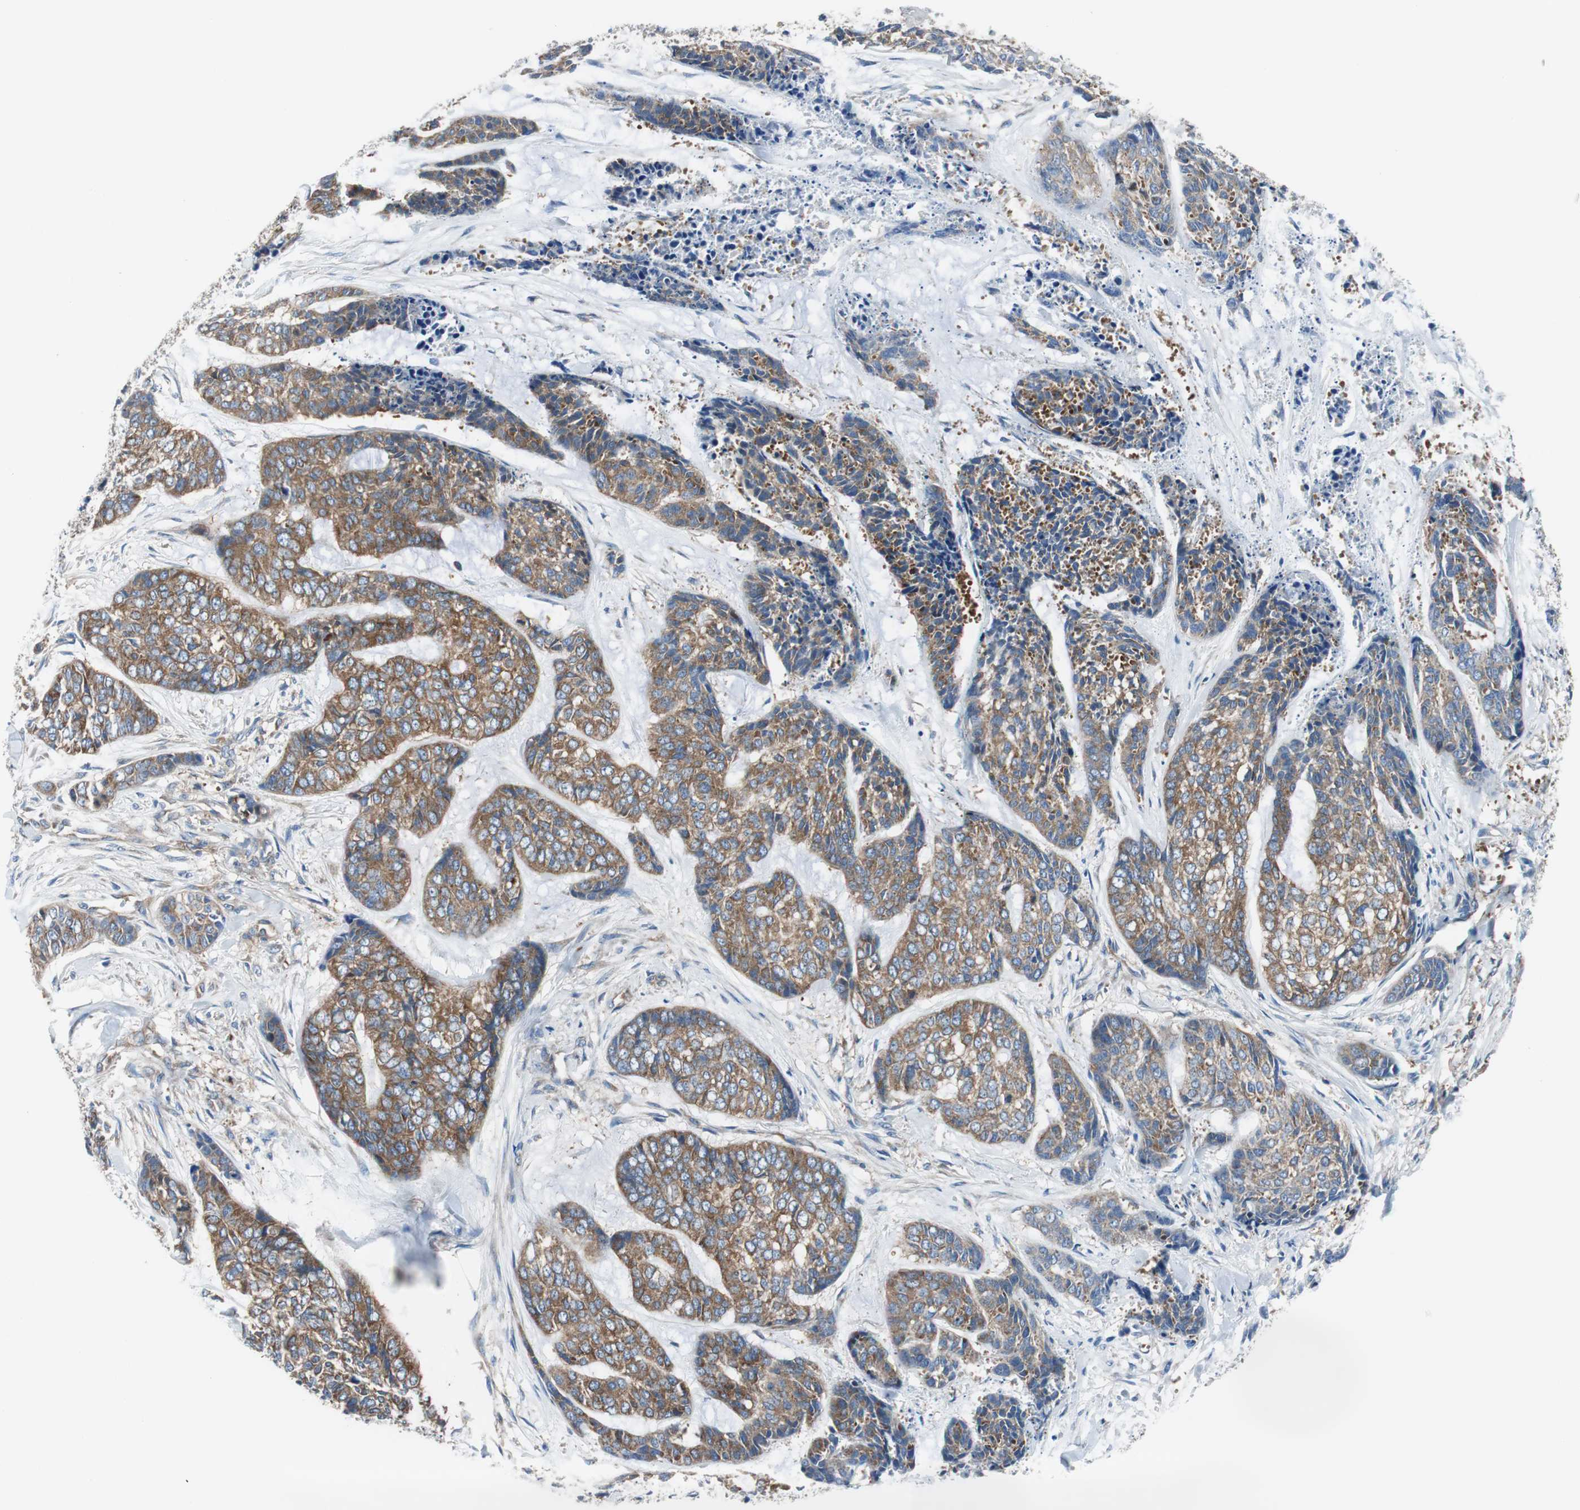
{"staining": {"intensity": "moderate", "quantity": ">75%", "location": "cytoplasmic/membranous"}, "tissue": "skin cancer", "cell_type": "Tumor cells", "image_type": "cancer", "snomed": [{"axis": "morphology", "description": "Basal cell carcinoma"}, {"axis": "topography", "description": "Skin"}], "caption": "This photomicrograph shows IHC staining of human skin basal cell carcinoma, with medium moderate cytoplasmic/membranous positivity in approximately >75% of tumor cells.", "gene": "BRAF", "patient": {"sex": "female", "age": 64}}